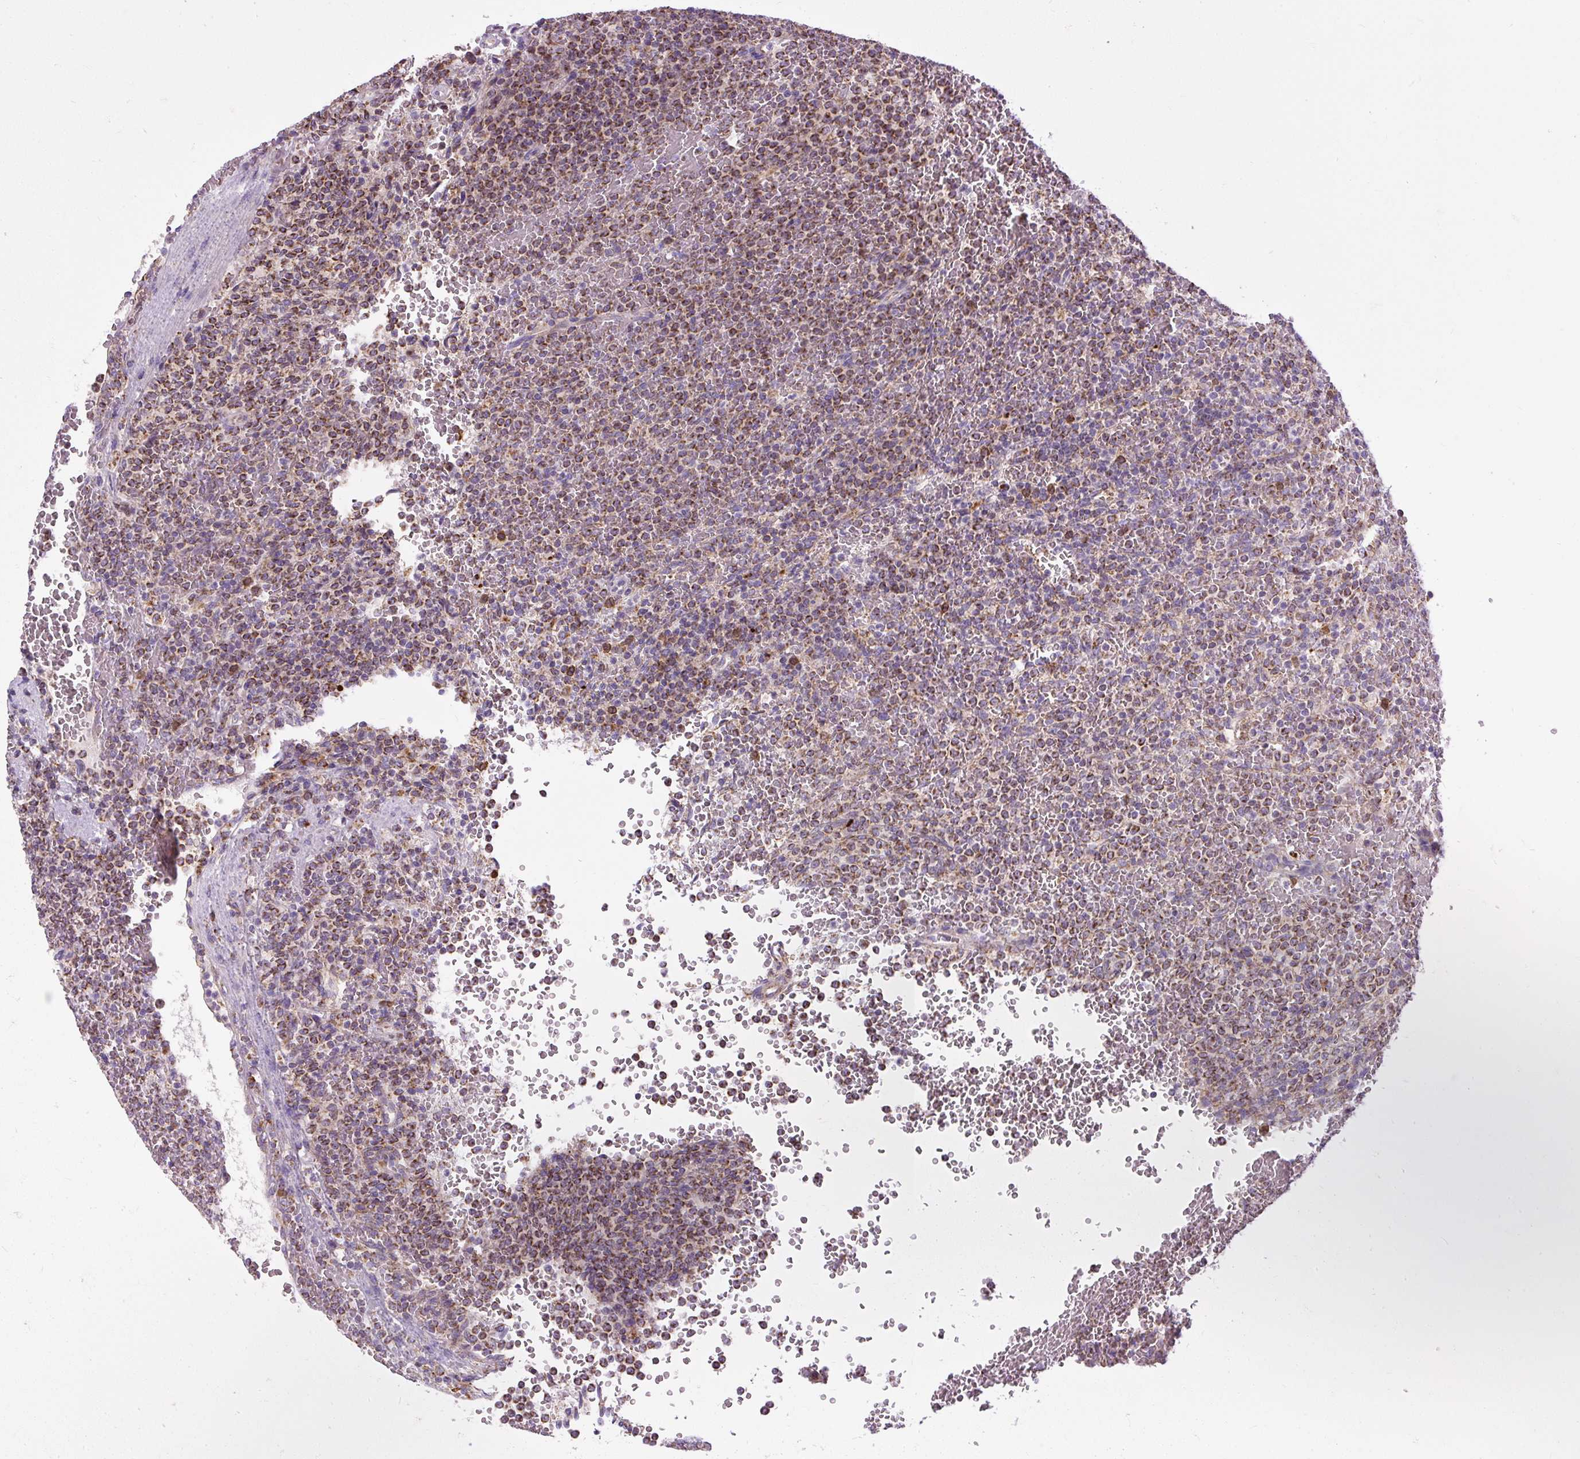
{"staining": {"intensity": "moderate", "quantity": ">75%", "location": "cytoplasmic/membranous"}, "tissue": "lymphoma", "cell_type": "Tumor cells", "image_type": "cancer", "snomed": [{"axis": "morphology", "description": "Malignant lymphoma, non-Hodgkin's type, Low grade"}, {"axis": "topography", "description": "Spleen"}], "caption": "Lymphoma was stained to show a protein in brown. There is medium levels of moderate cytoplasmic/membranous expression in about >75% of tumor cells.", "gene": "TM2D3", "patient": {"sex": "male", "age": 60}}